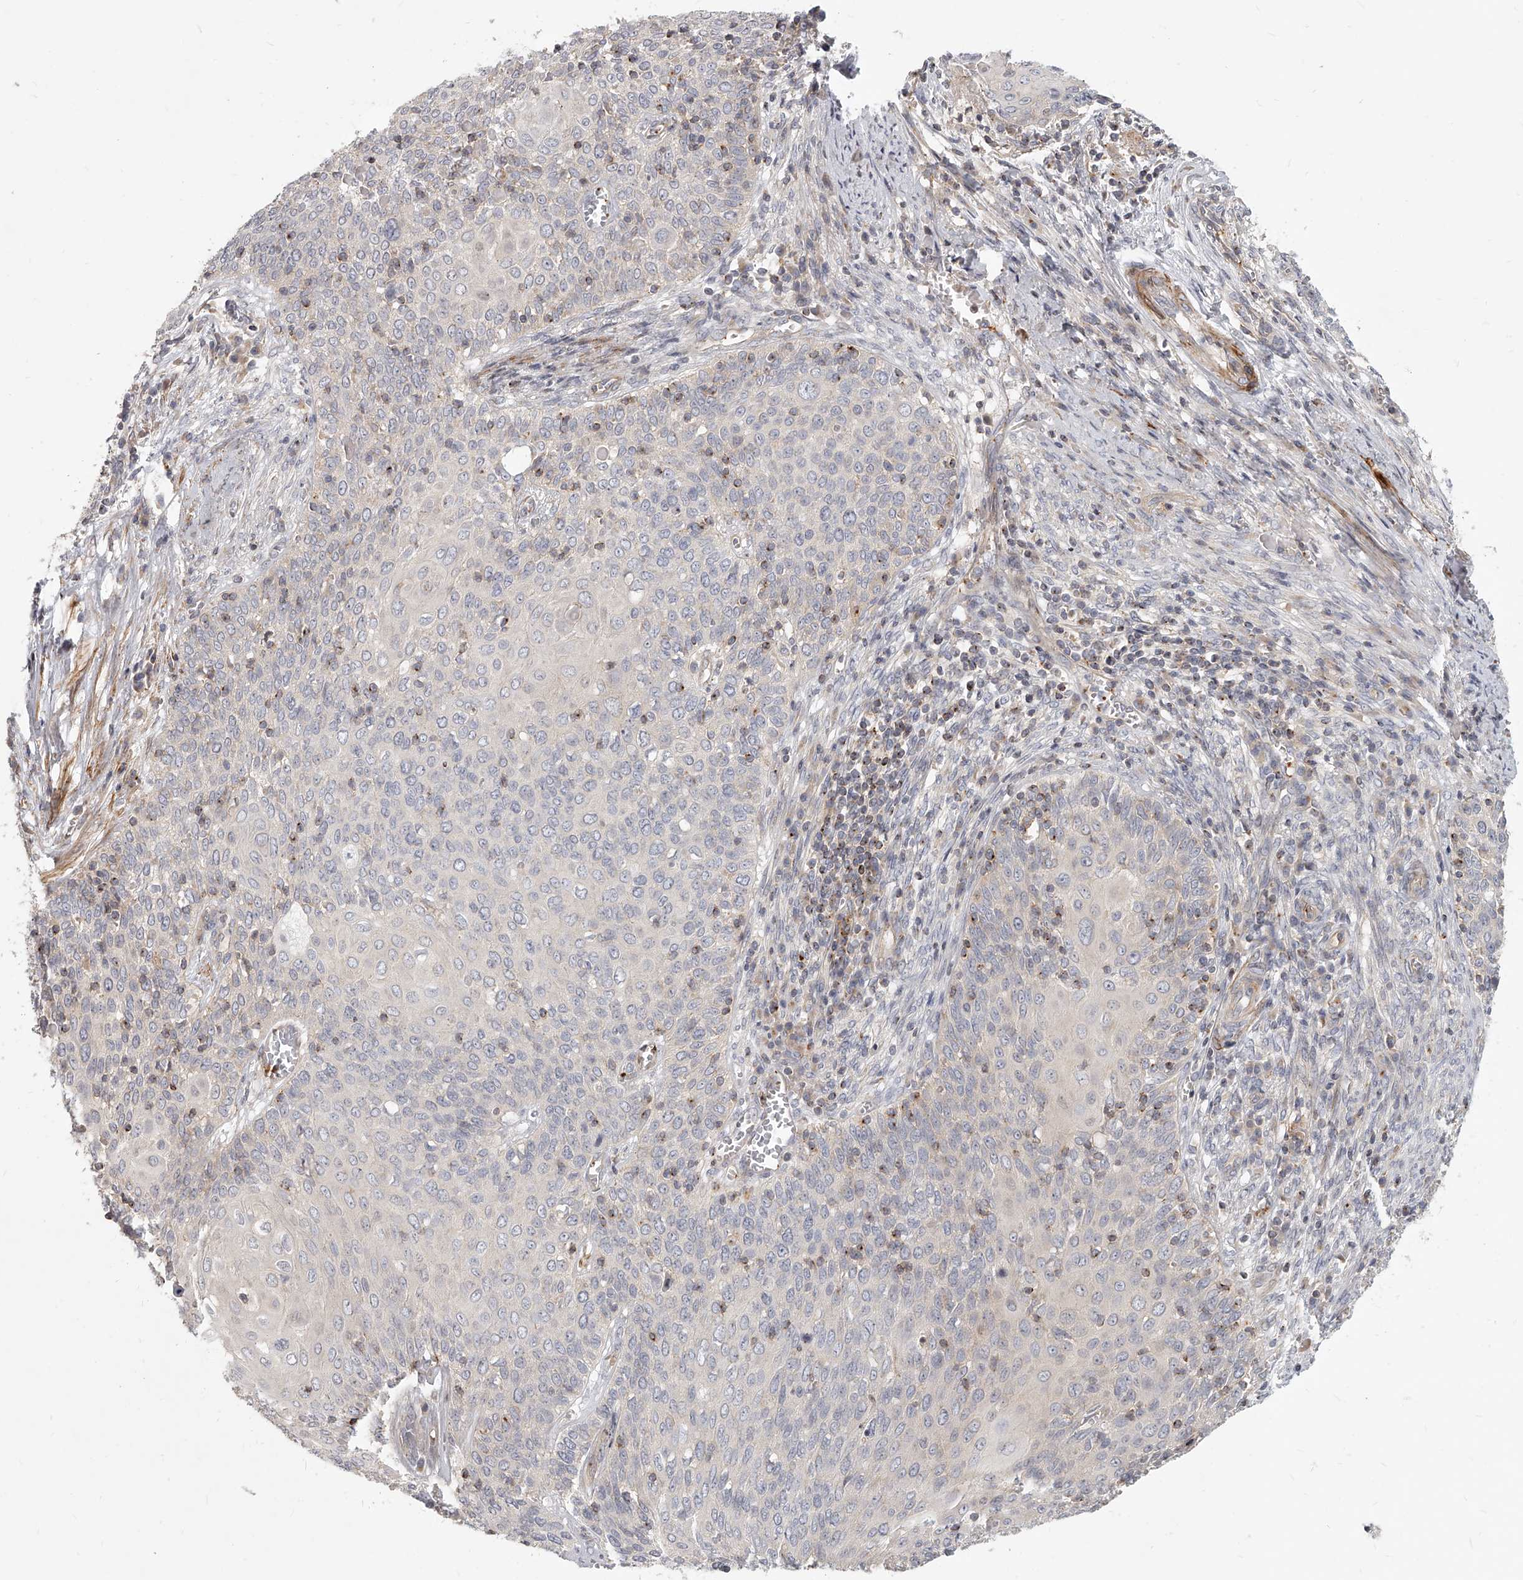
{"staining": {"intensity": "negative", "quantity": "none", "location": "none"}, "tissue": "cervical cancer", "cell_type": "Tumor cells", "image_type": "cancer", "snomed": [{"axis": "morphology", "description": "Squamous cell carcinoma, NOS"}, {"axis": "topography", "description": "Cervix"}], "caption": "High power microscopy image of an immunohistochemistry (IHC) histopathology image of cervical cancer, revealing no significant expression in tumor cells.", "gene": "SLC37A1", "patient": {"sex": "female", "age": 39}}